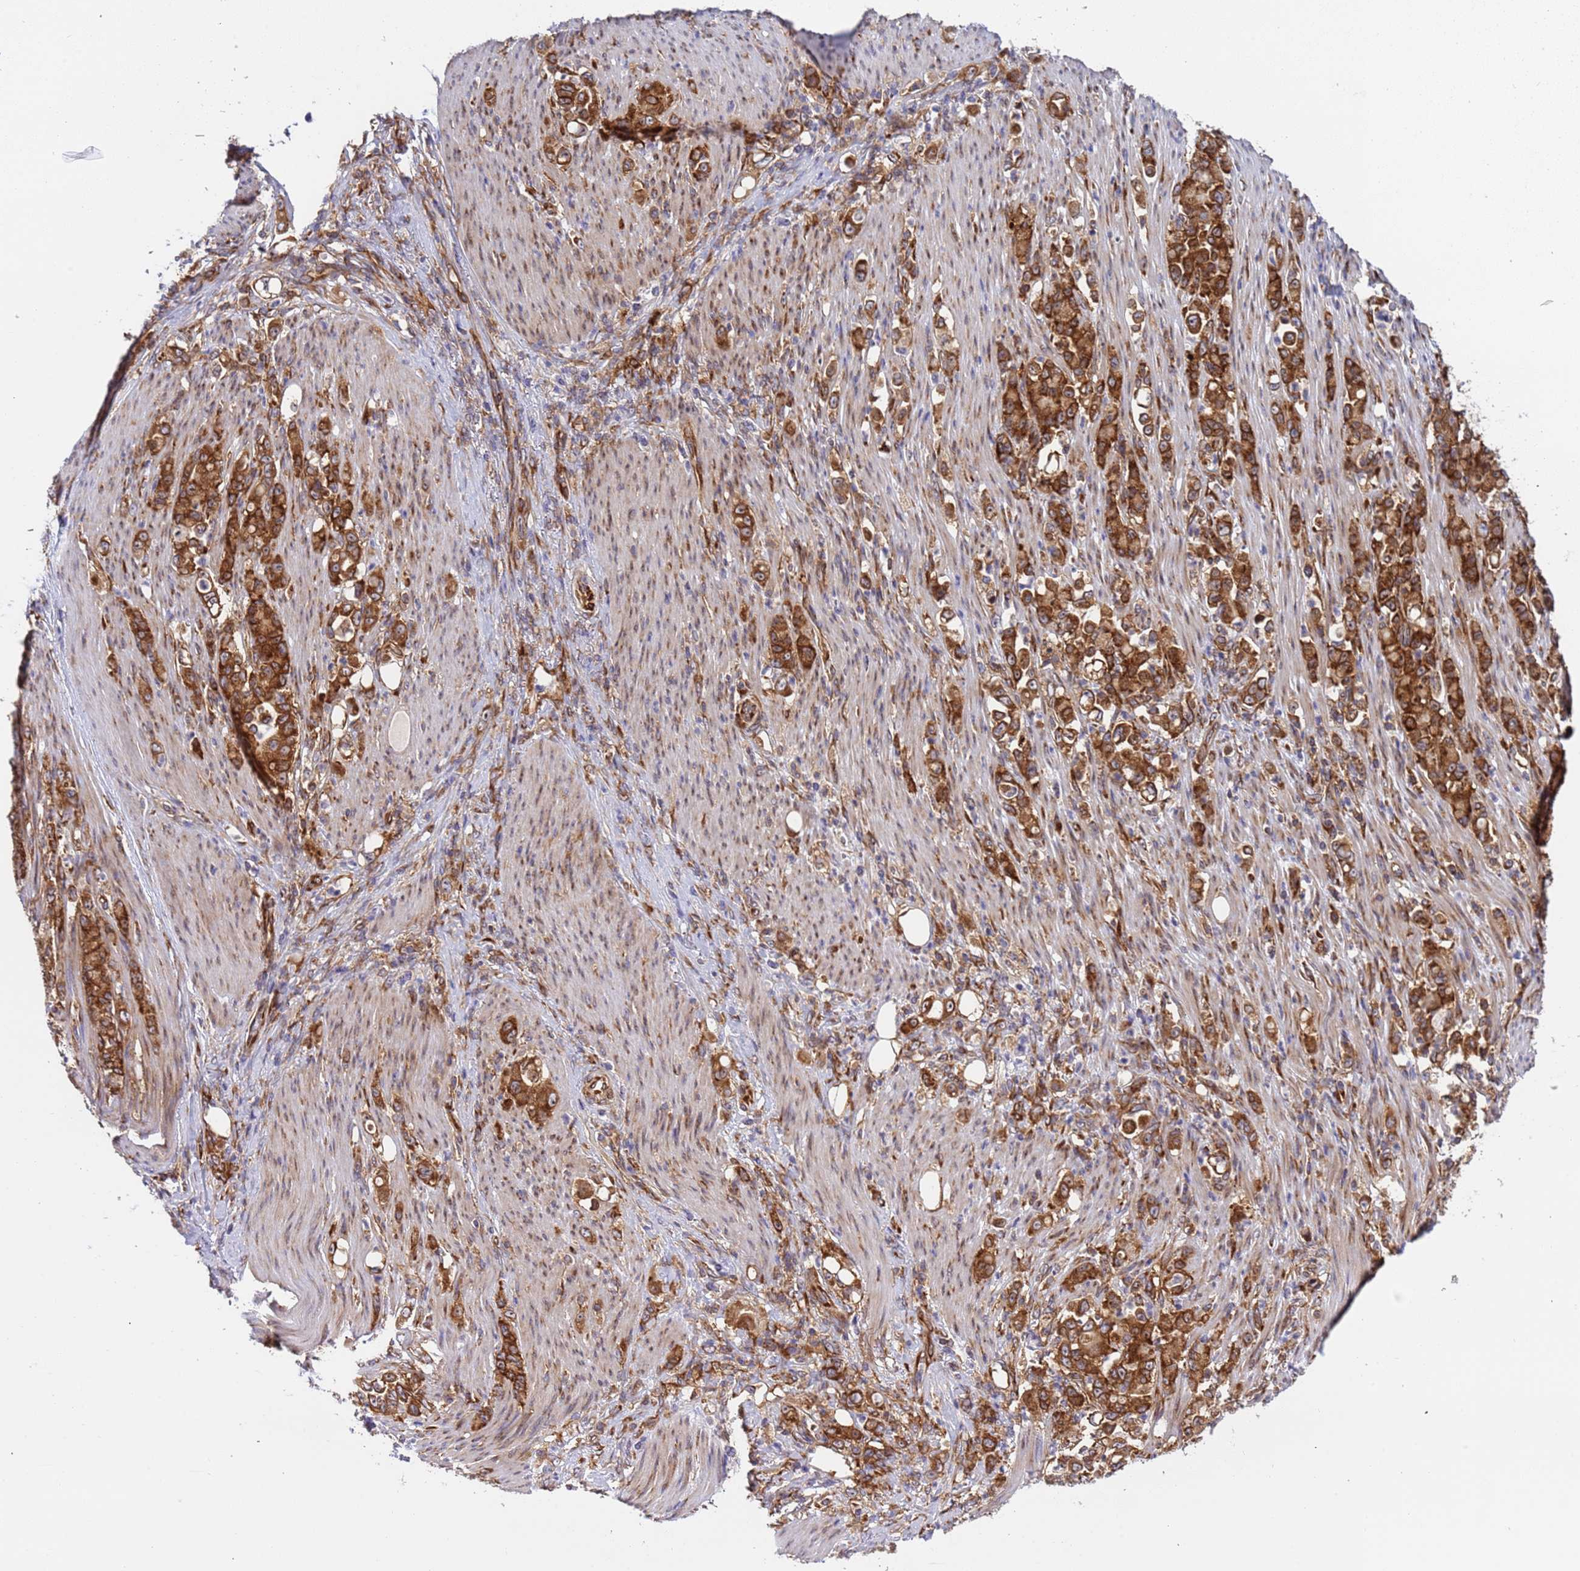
{"staining": {"intensity": "strong", "quantity": ">75%", "location": "cytoplasmic/membranous"}, "tissue": "stomach cancer", "cell_type": "Tumor cells", "image_type": "cancer", "snomed": [{"axis": "morphology", "description": "Normal tissue, NOS"}, {"axis": "morphology", "description": "Adenocarcinoma, NOS"}, {"axis": "topography", "description": "Stomach"}], "caption": "Immunohistochemical staining of stomach cancer displays strong cytoplasmic/membranous protein positivity in approximately >75% of tumor cells.", "gene": "RPL36", "patient": {"sex": "female", "age": 79}}